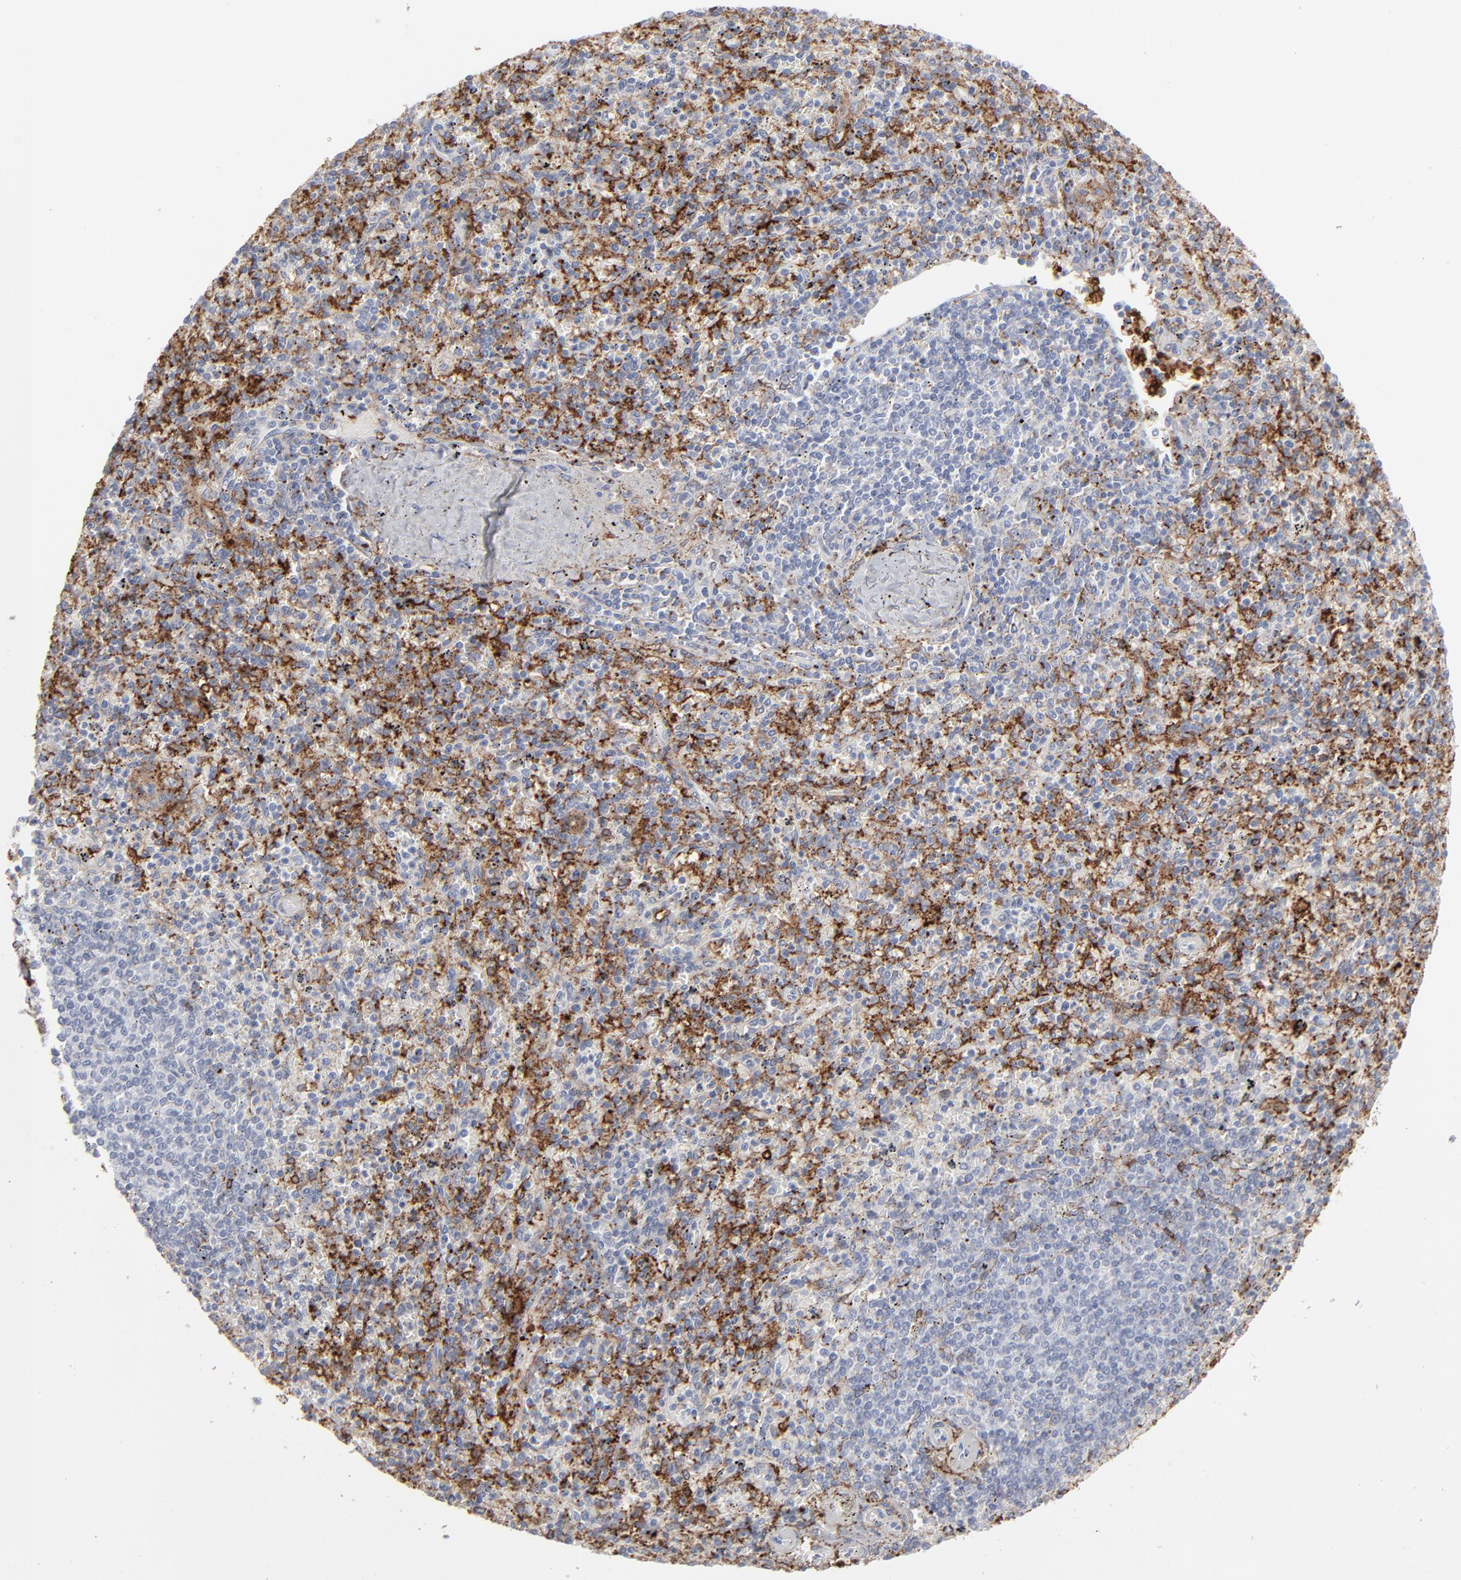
{"staining": {"intensity": "strong", "quantity": ">75%", "location": "cytoplasmic/membranous"}, "tissue": "spleen", "cell_type": "Cells in red pulp", "image_type": "normal", "snomed": [{"axis": "morphology", "description": "Normal tissue, NOS"}, {"axis": "topography", "description": "Spleen"}], "caption": "This image exhibits immunohistochemistry (IHC) staining of normal human spleen, with high strong cytoplasmic/membranous staining in approximately >75% of cells in red pulp.", "gene": "ANXA5", "patient": {"sex": "male", "age": 72}}